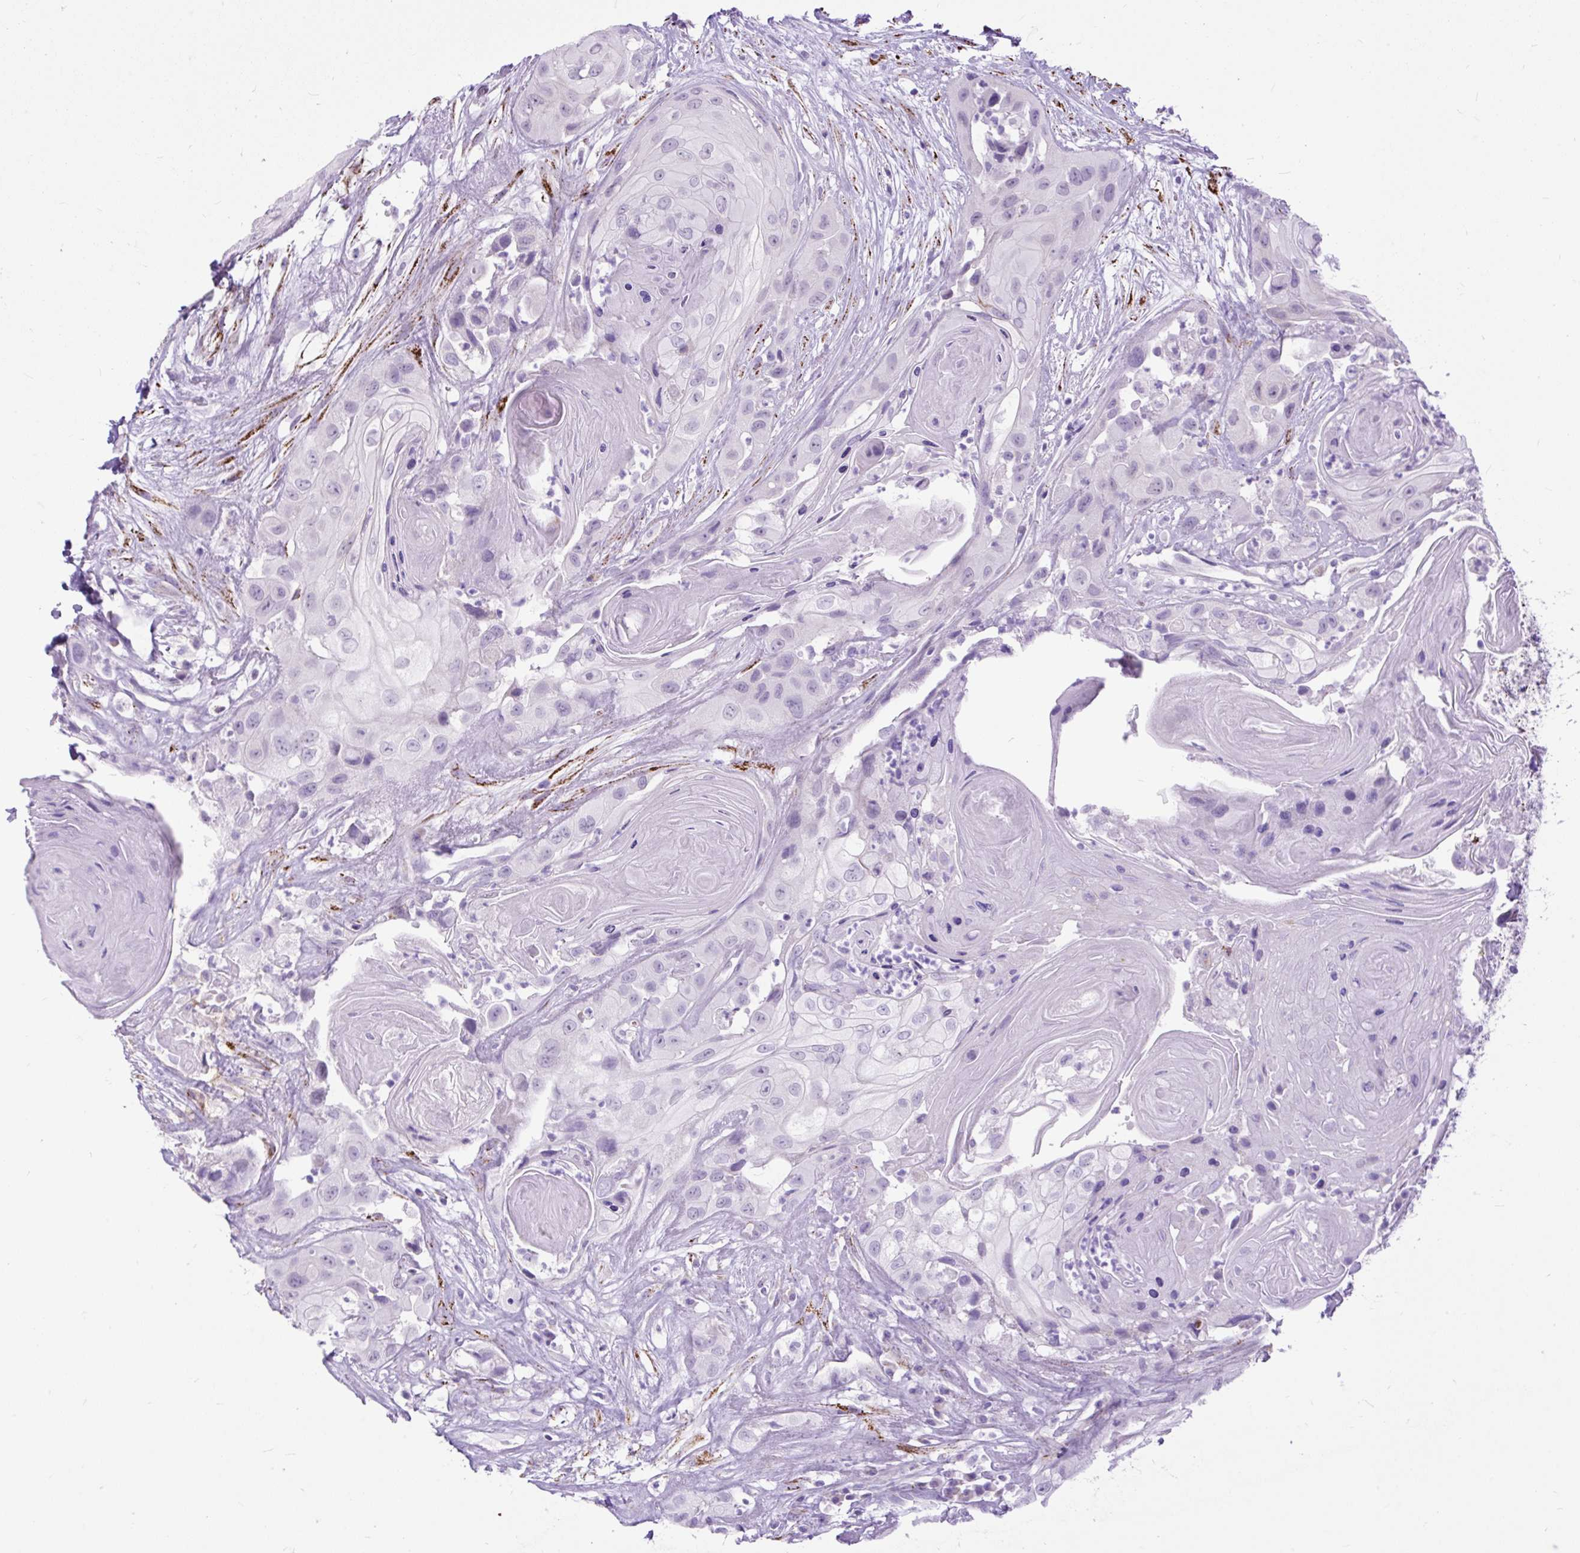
{"staining": {"intensity": "negative", "quantity": "none", "location": "none"}, "tissue": "head and neck cancer", "cell_type": "Tumor cells", "image_type": "cancer", "snomed": [{"axis": "morphology", "description": "Squamous cell carcinoma, NOS"}, {"axis": "topography", "description": "Head-Neck"}], "caption": "The micrograph displays no significant staining in tumor cells of head and neck squamous cell carcinoma. (Immunohistochemistry, brightfield microscopy, high magnification).", "gene": "ZNF256", "patient": {"sex": "male", "age": 83}}